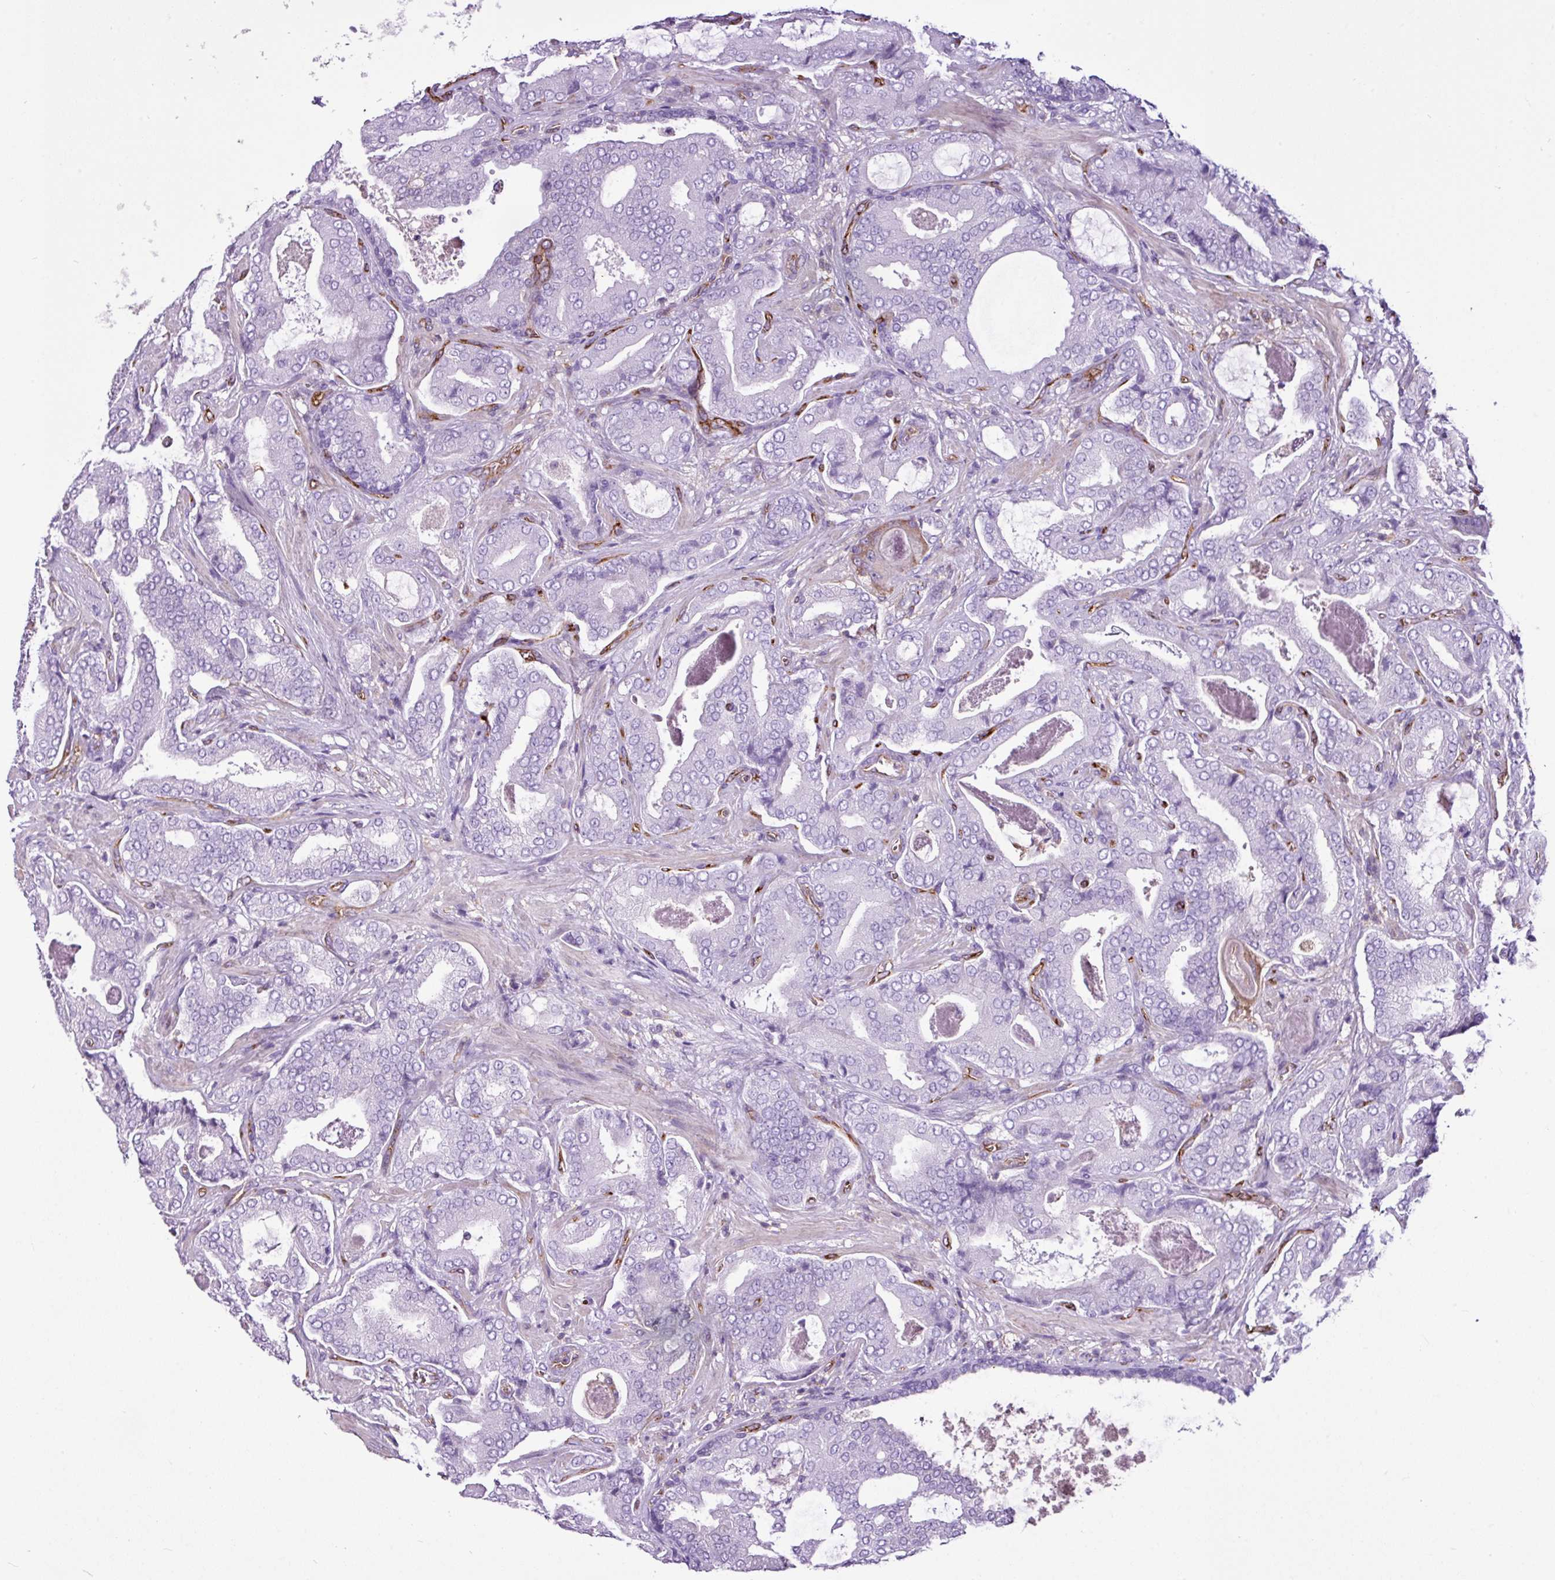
{"staining": {"intensity": "negative", "quantity": "none", "location": "none"}, "tissue": "prostate cancer", "cell_type": "Tumor cells", "image_type": "cancer", "snomed": [{"axis": "morphology", "description": "Adenocarcinoma, High grade"}, {"axis": "topography", "description": "Prostate"}], "caption": "Tumor cells are negative for brown protein staining in adenocarcinoma (high-grade) (prostate). (DAB immunohistochemistry (IHC) visualized using brightfield microscopy, high magnification).", "gene": "EME2", "patient": {"sex": "male", "age": 68}}